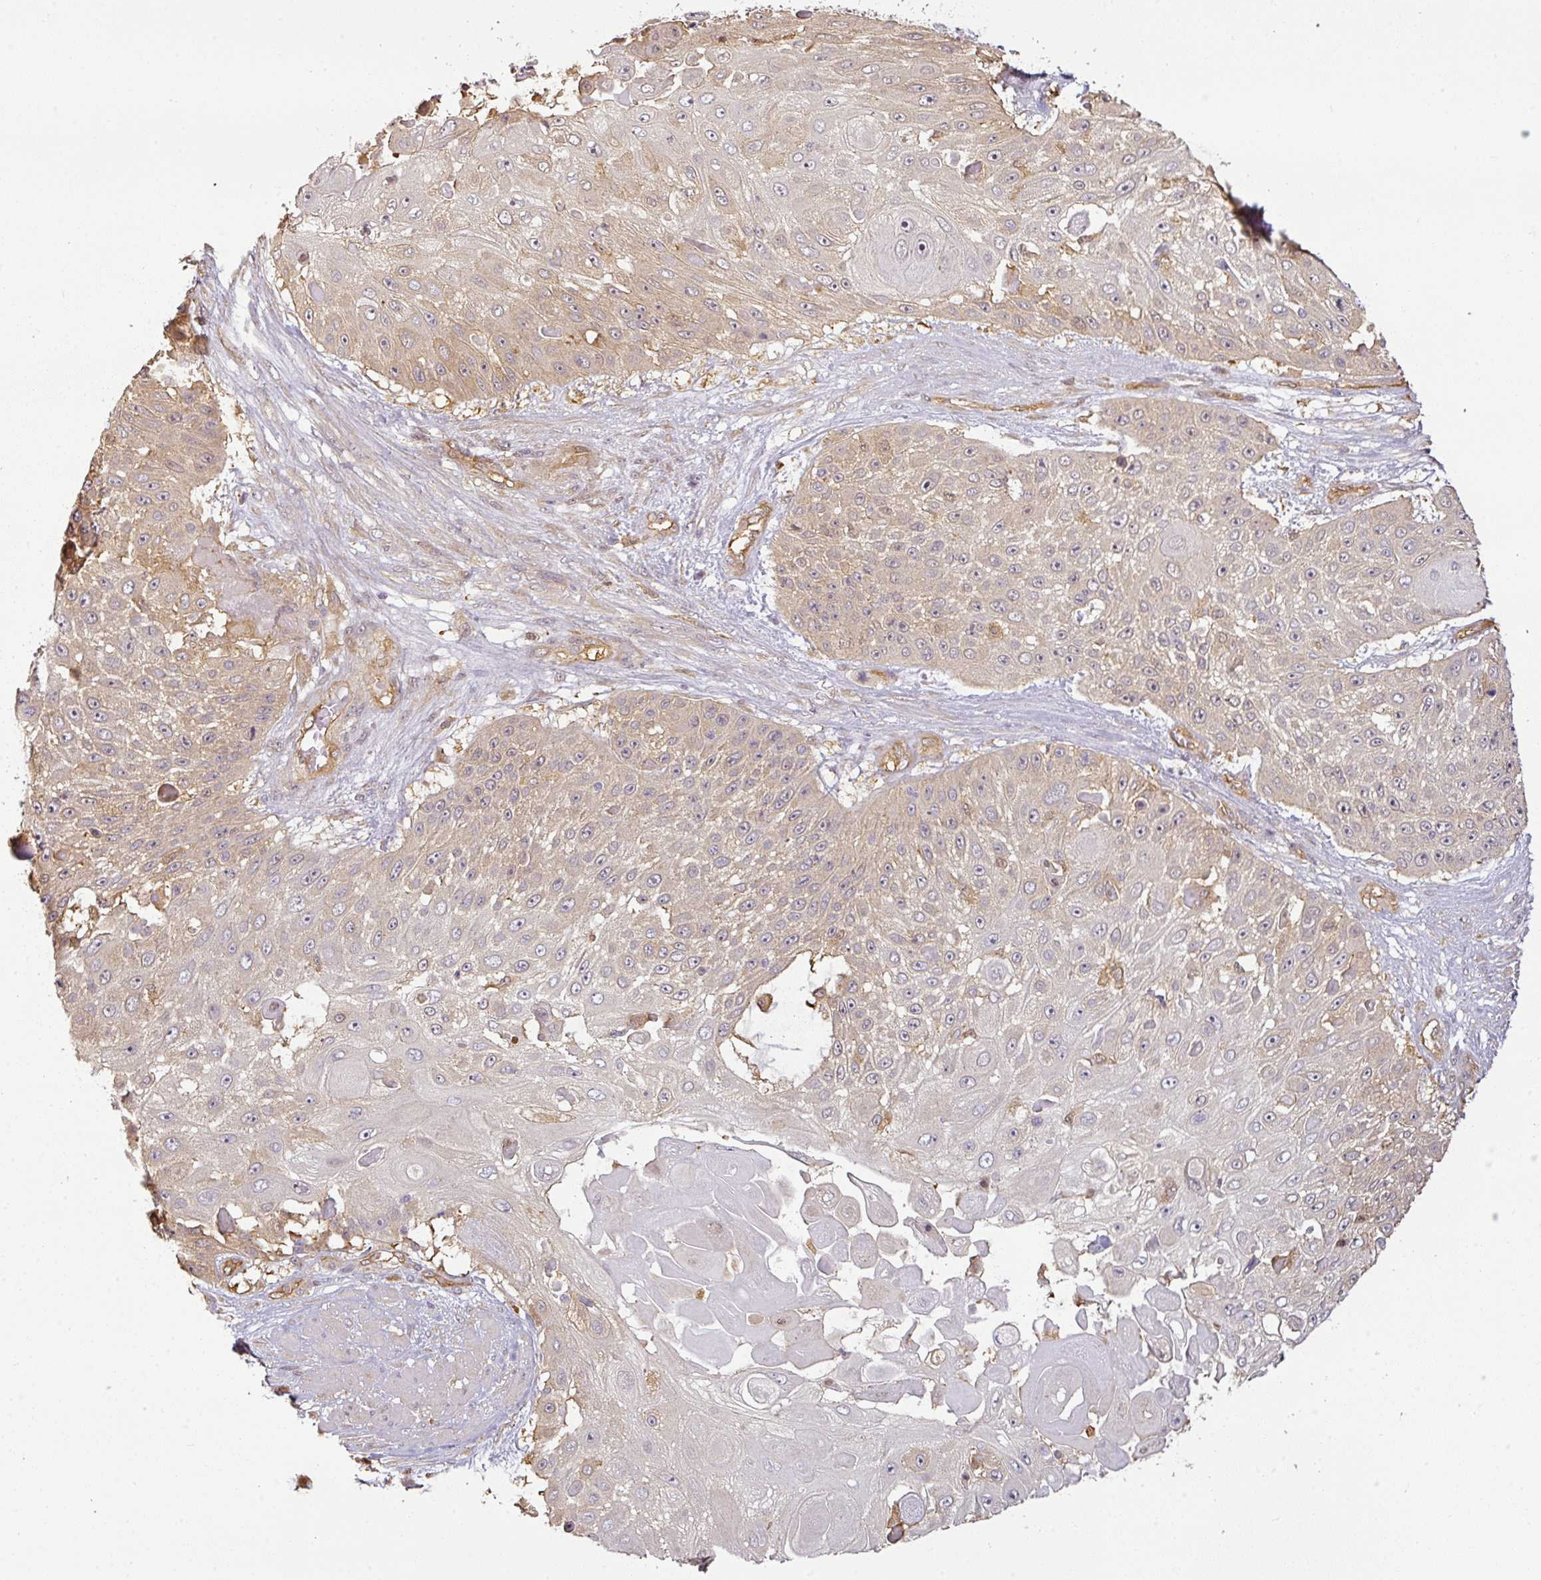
{"staining": {"intensity": "negative", "quantity": "none", "location": "none"}, "tissue": "skin cancer", "cell_type": "Tumor cells", "image_type": "cancer", "snomed": [{"axis": "morphology", "description": "Squamous cell carcinoma, NOS"}, {"axis": "topography", "description": "Skin"}], "caption": "DAB (3,3'-diaminobenzidine) immunohistochemical staining of skin squamous cell carcinoma reveals no significant staining in tumor cells.", "gene": "ANKRD18A", "patient": {"sex": "female", "age": 86}}